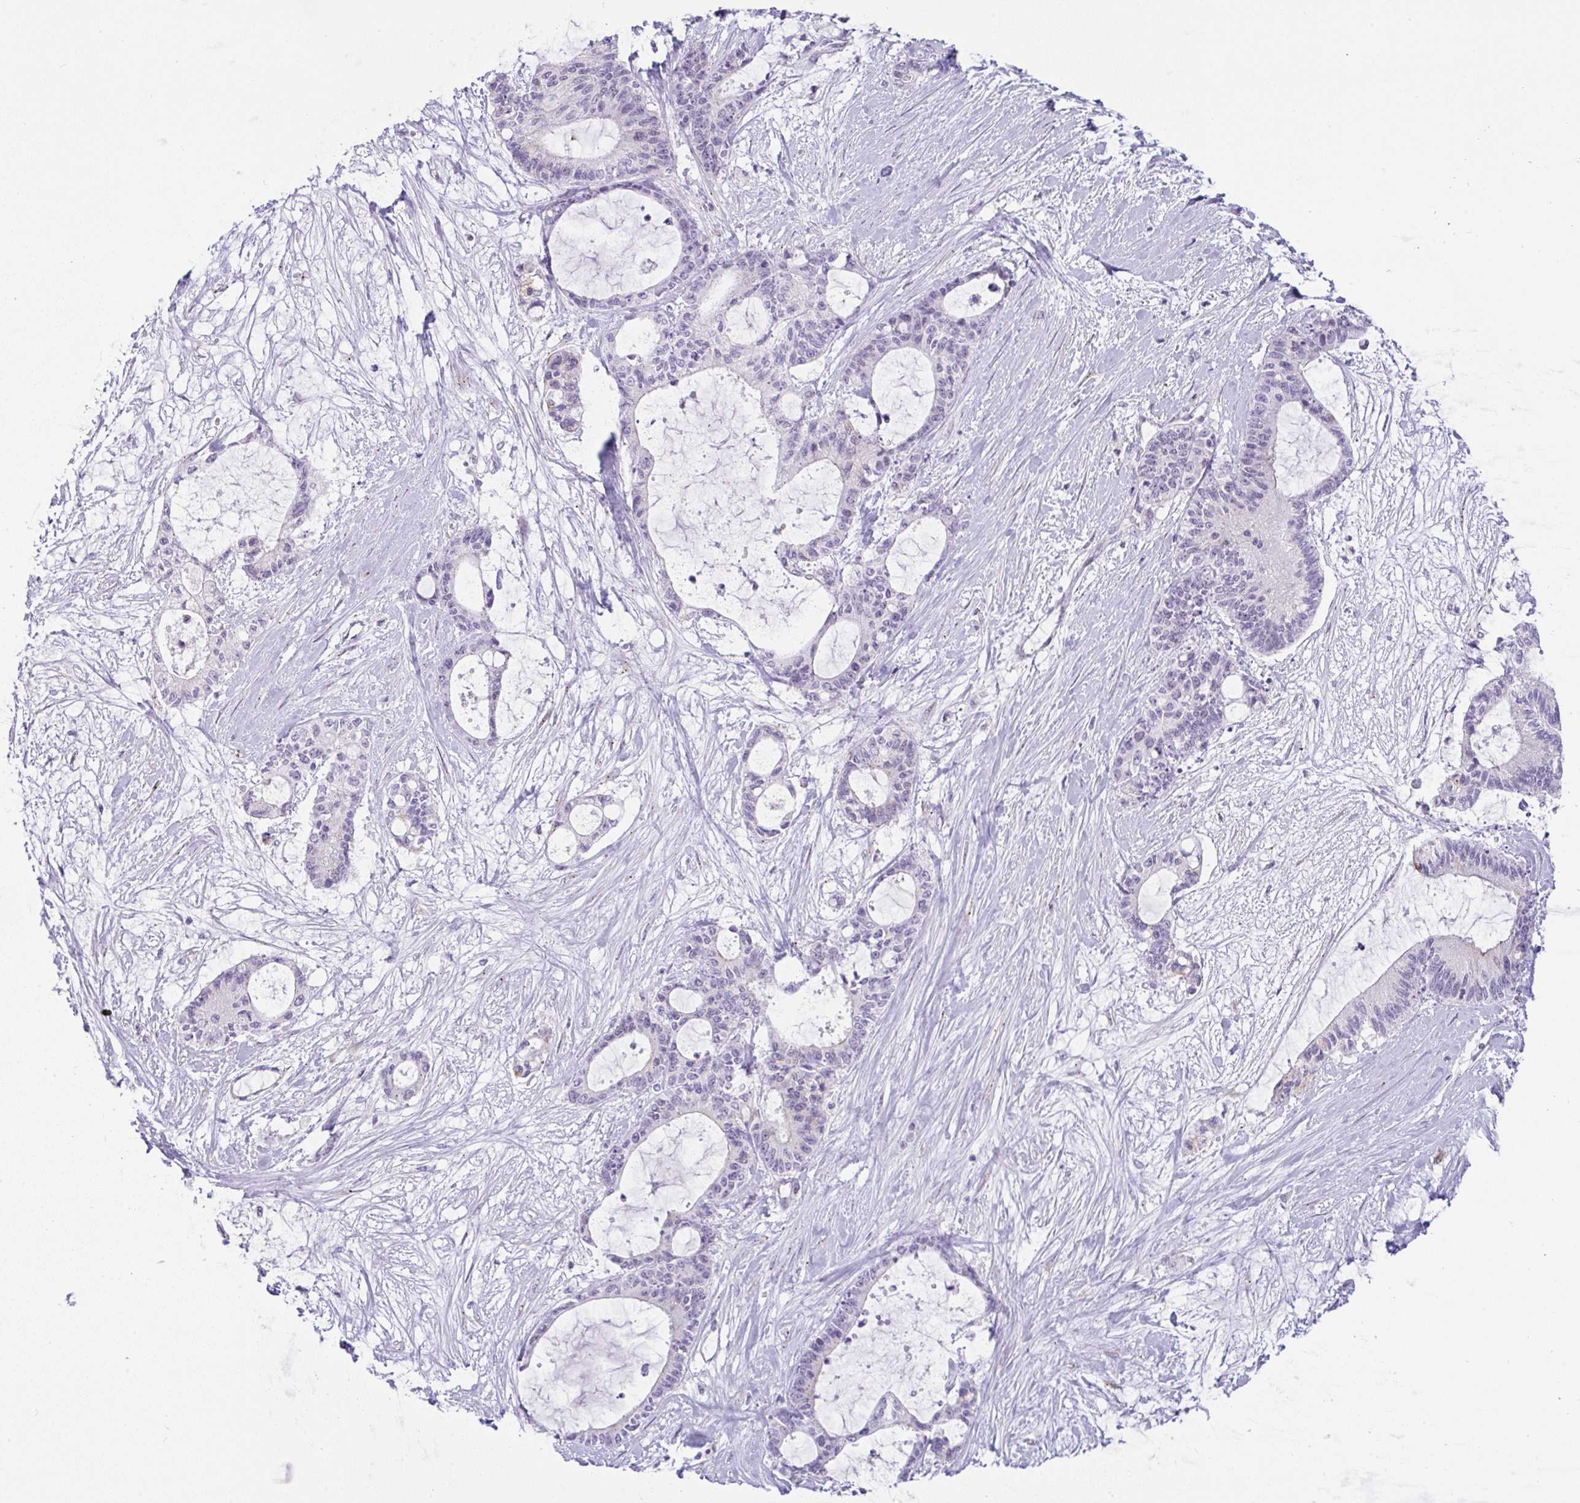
{"staining": {"intensity": "negative", "quantity": "none", "location": "none"}, "tissue": "liver cancer", "cell_type": "Tumor cells", "image_type": "cancer", "snomed": [{"axis": "morphology", "description": "Normal tissue, NOS"}, {"axis": "morphology", "description": "Cholangiocarcinoma"}, {"axis": "topography", "description": "Liver"}, {"axis": "topography", "description": "Peripheral nerve tissue"}], "caption": "Protein analysis of liver cholangiocarcinoma displays no significant positivity in tumor cells.", "gene": "FAM177A1", "patient": {"sex": "female", "age": 73}}